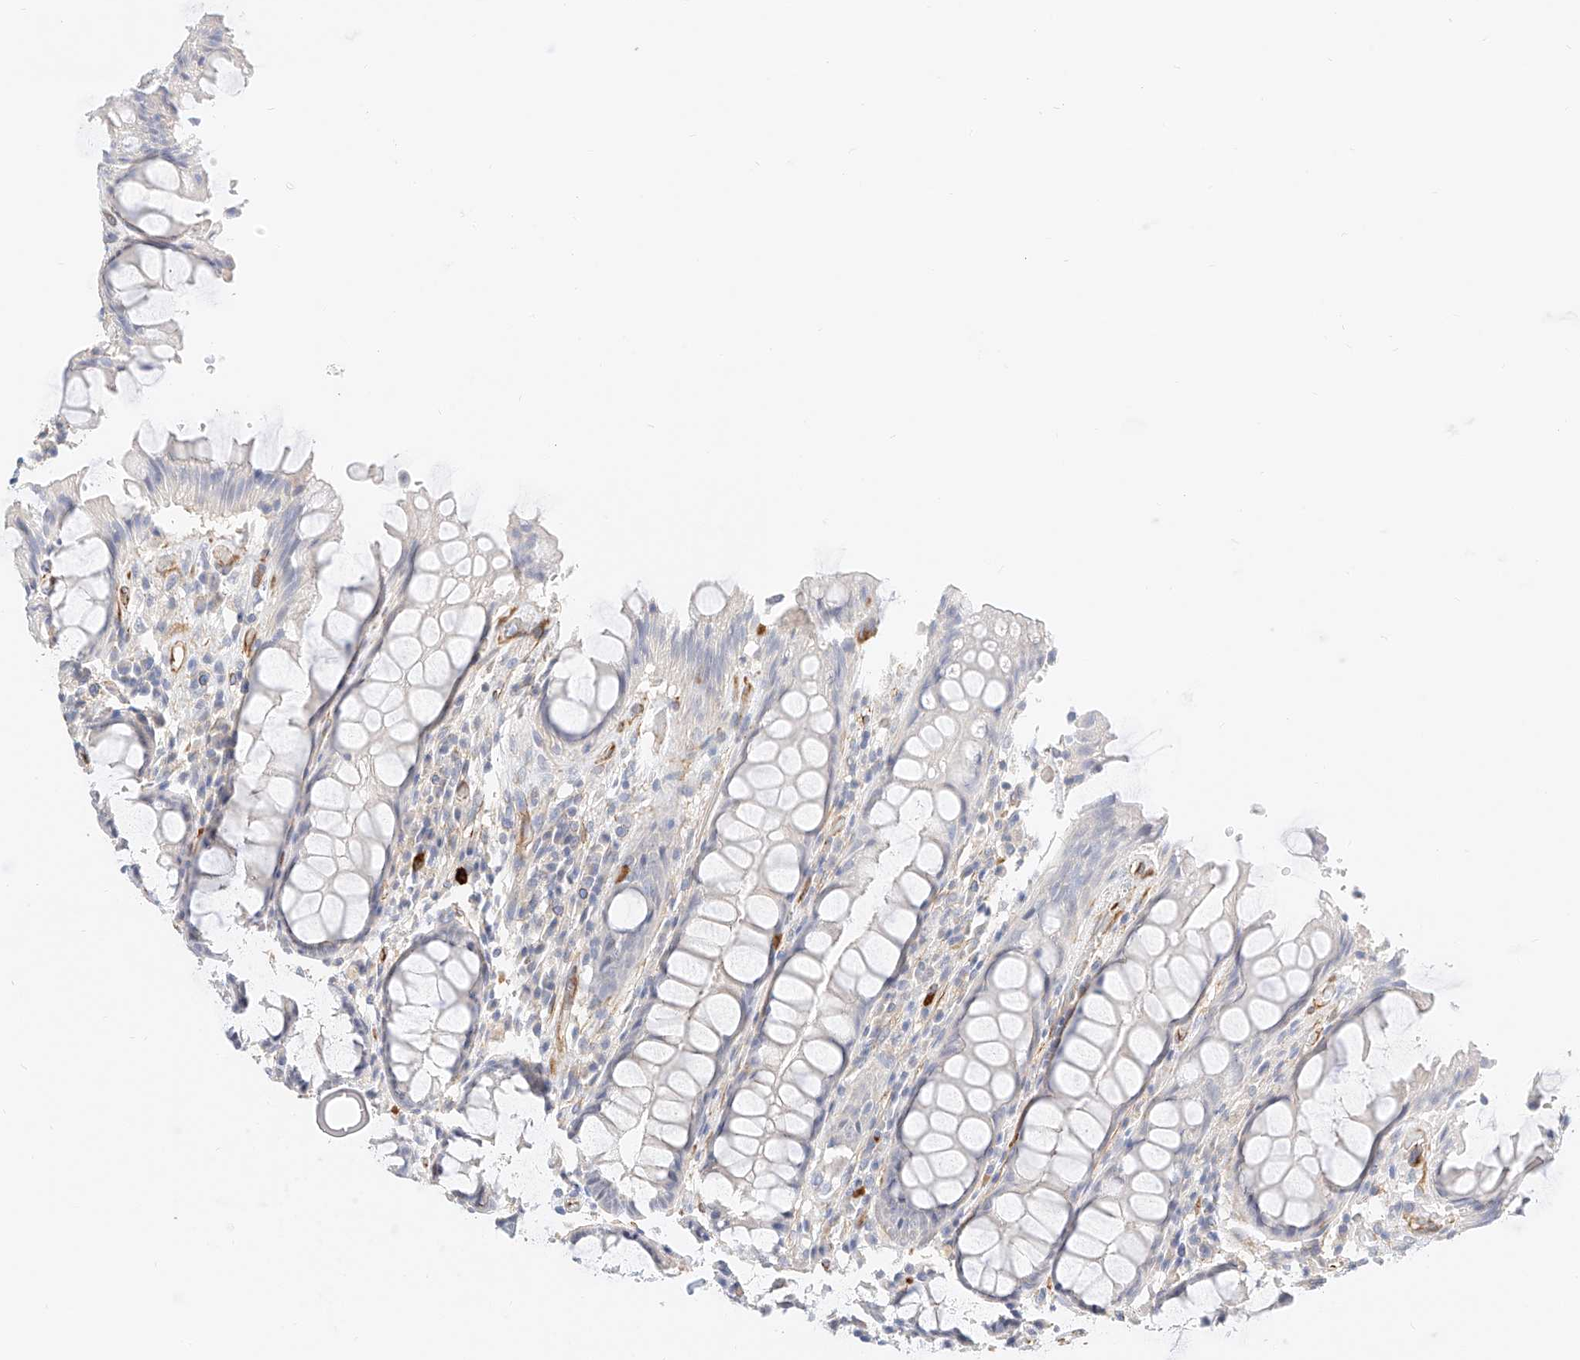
{"staining": {"intensity": "negative", "quantity": "none", "location": "none"}, "tissue": "rectum", "cell_type": "Glandular cells", "image_type": "normal", "snomed": [{"axis": "morphology", "description": "Normal tissue, NOS"}, {"axis": "topography", "description": "Rectum"}], "caption": "DAB immunohistochemical staining of benign rectum displays no significant staining in glandular cells.", "gene": "CDCP2", "patient": {"sex": "male", "age": 64}}